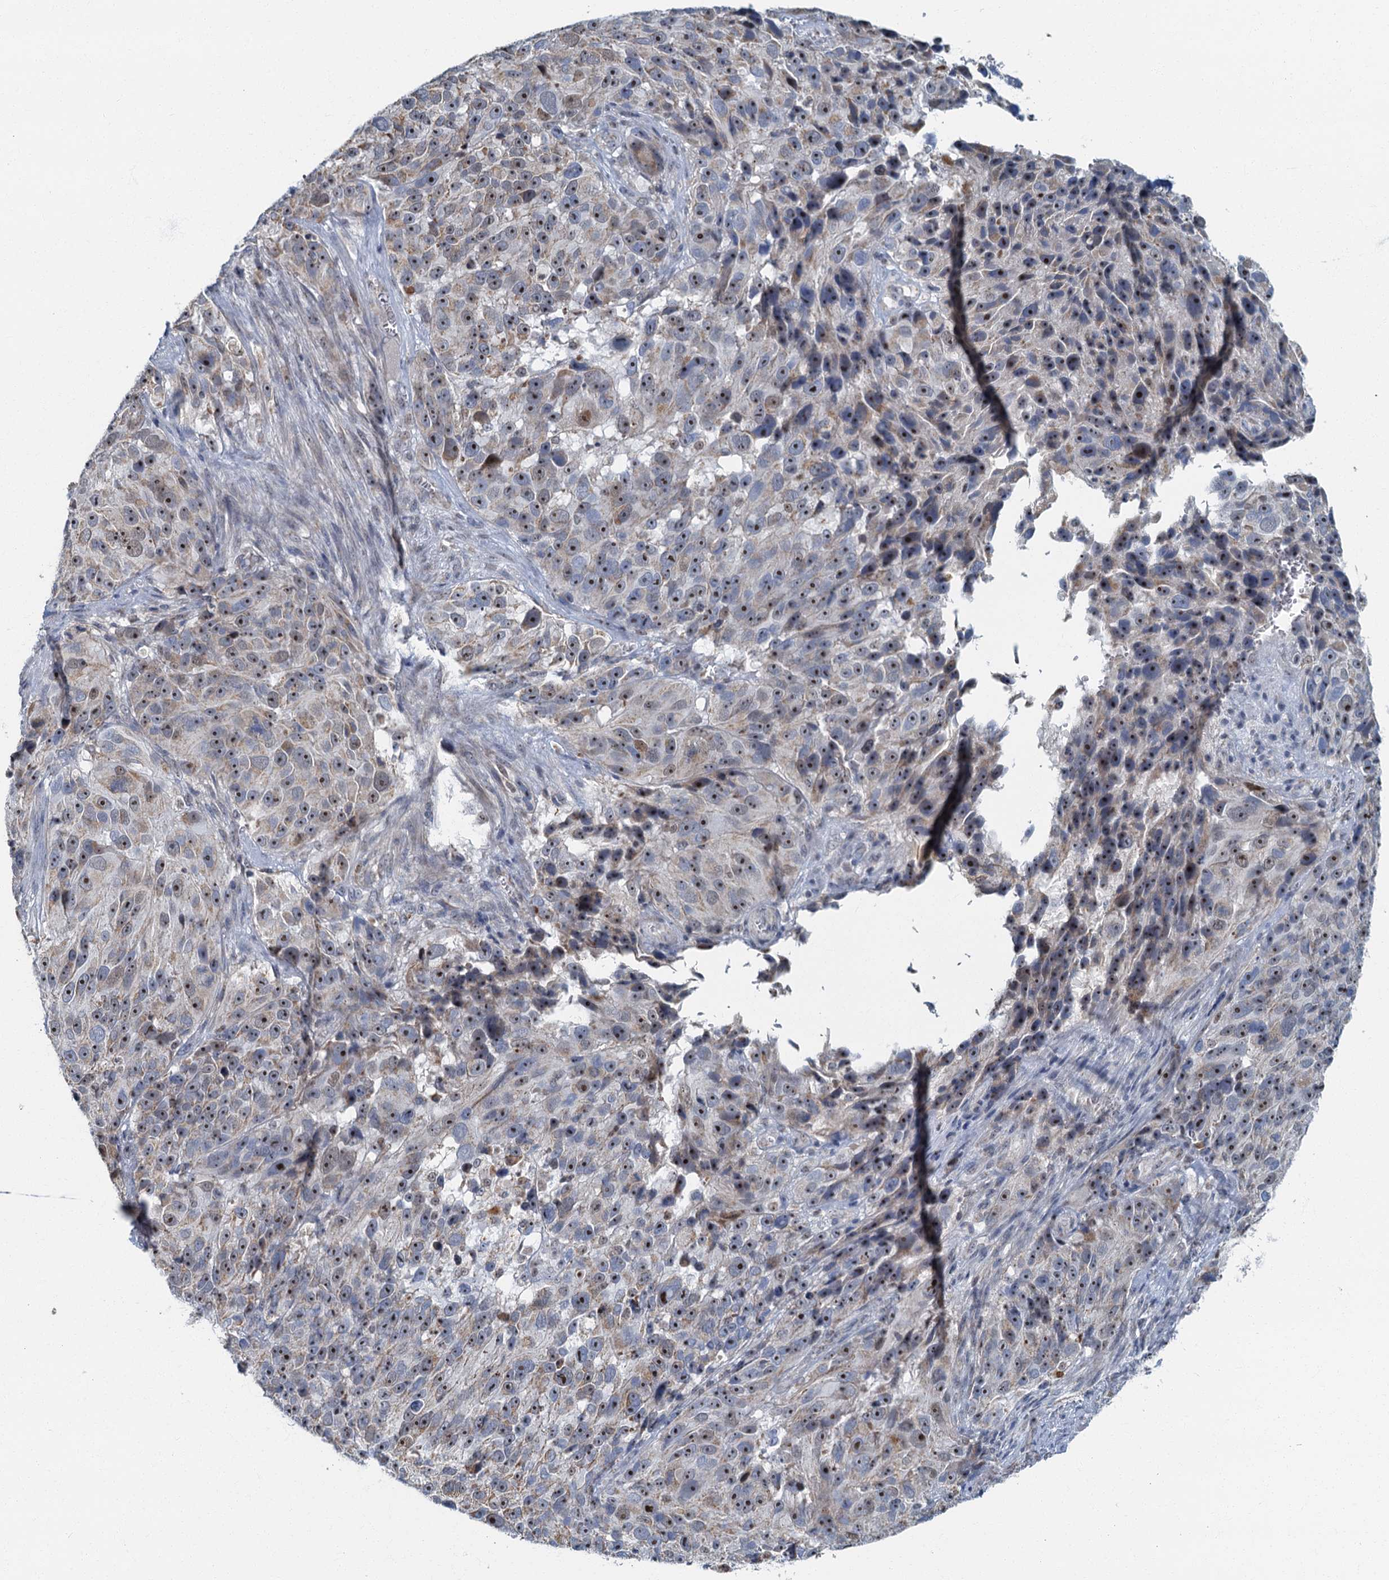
{"staining": {"intensity": "moderate", "quantity": ">75%", "location": "nuclear"}, "tissue": "melanoma", "cell_type": "Tumor cells", "image_type": "cancer", "snomed": [{"axis": "morphology", "description": "Malignant melanoma, NOS"}, {"axis": "topography", "description": "Skin"}], "caption": "Malignant melanoma tissue demonstrates moderate nuclear positivity in about >75% of tumor cells Nuclei are stained in blue.", "gene": "RAD9B", "patient": {"sex": "male", "age": 84}}